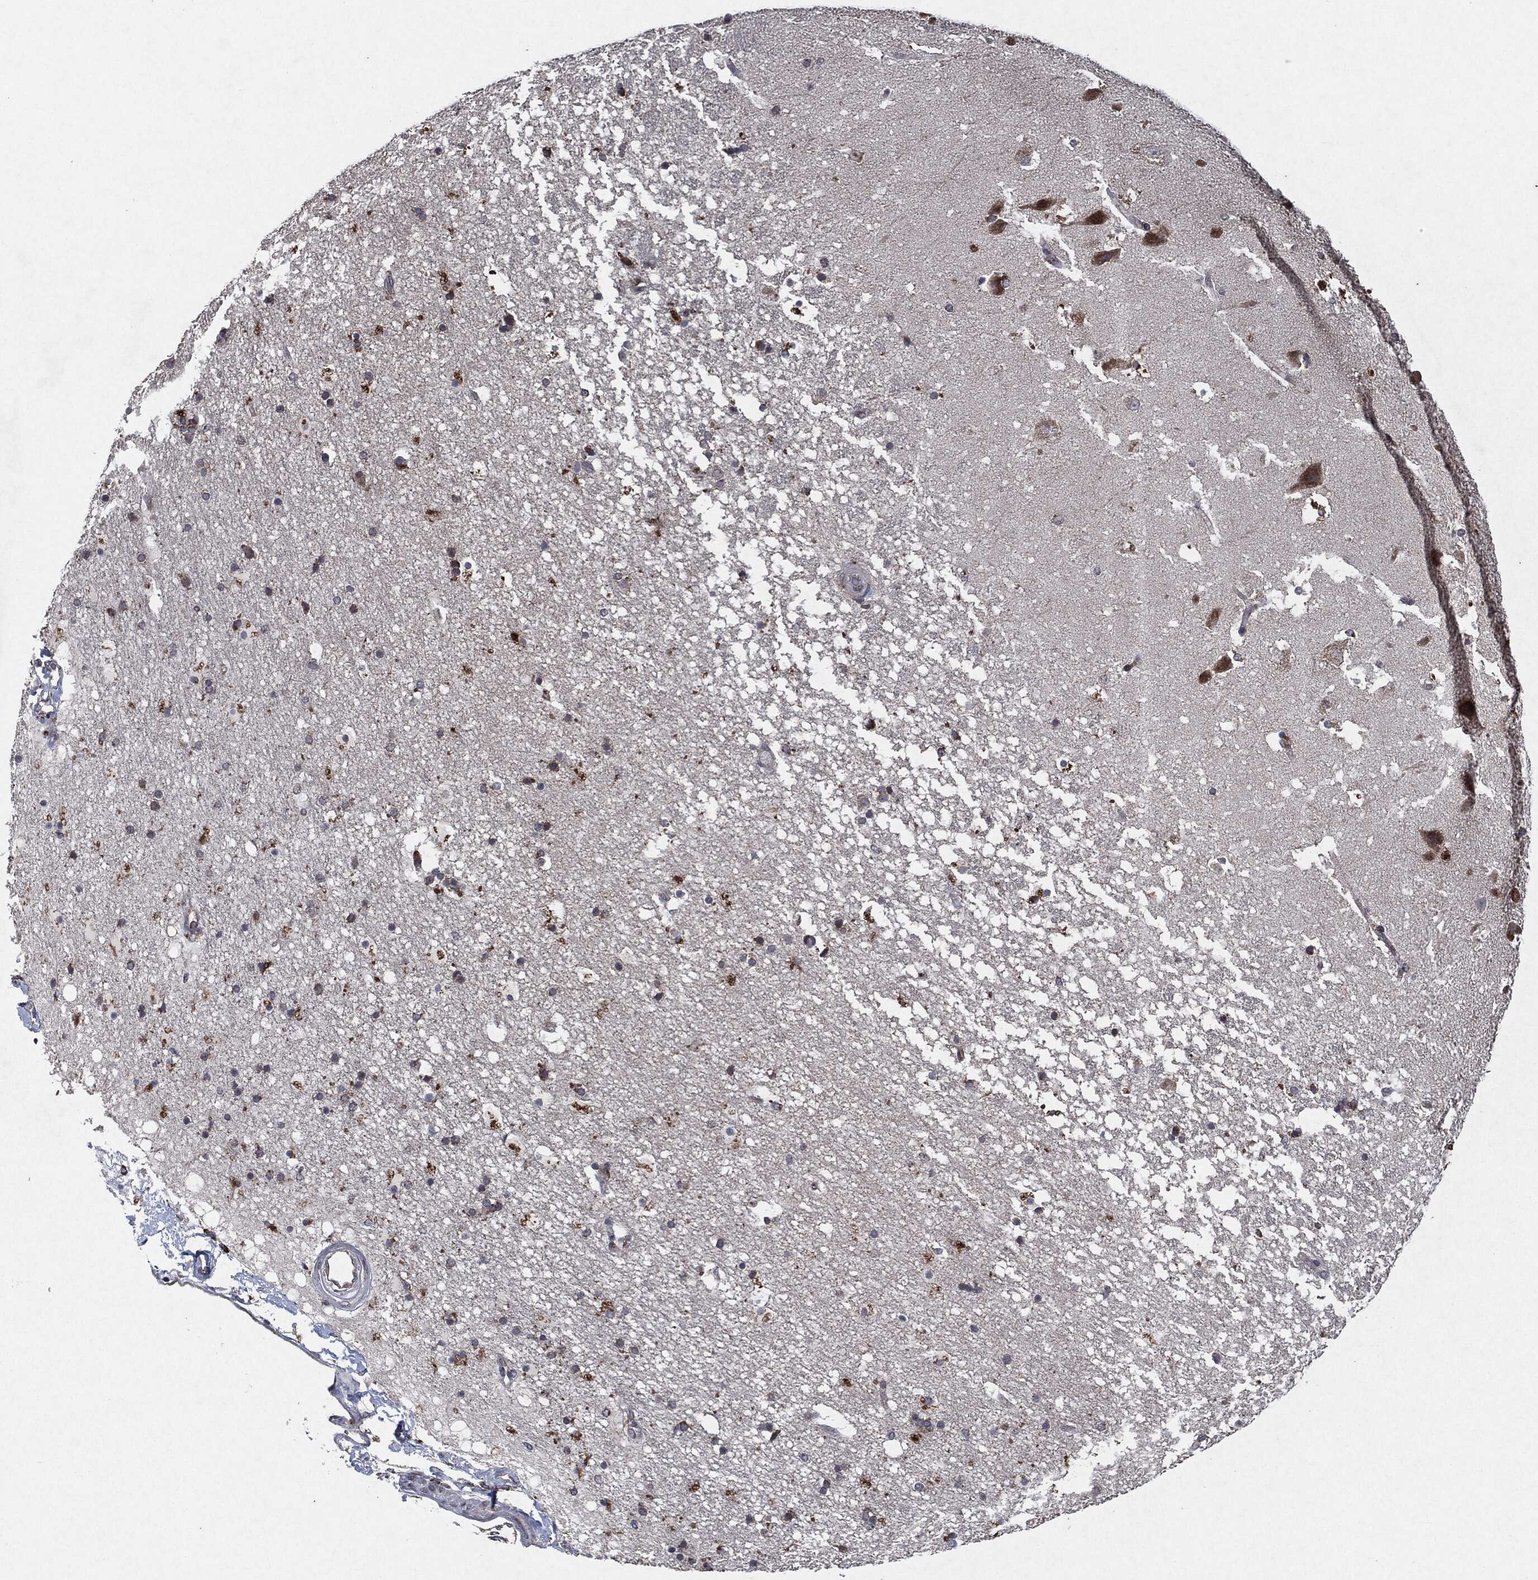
{"staining": {"intensity": "negative", "quantity": "none", "location": "none"}, "tissue": "hippocampus", "cell_type": "Glial cells", "image_type": "normal", "snomed": [{"axis": "morphology", "description": "Normal tissue, NOS"}, {"axis": "topography", "description": "Hippocampus"}], "caption": "A histopathology image of hippocampus stained for a protein exhibits no brown staining in glial cells.", "gene": "SLC31A2", "patient": {"sex": "male", "age": 51}}